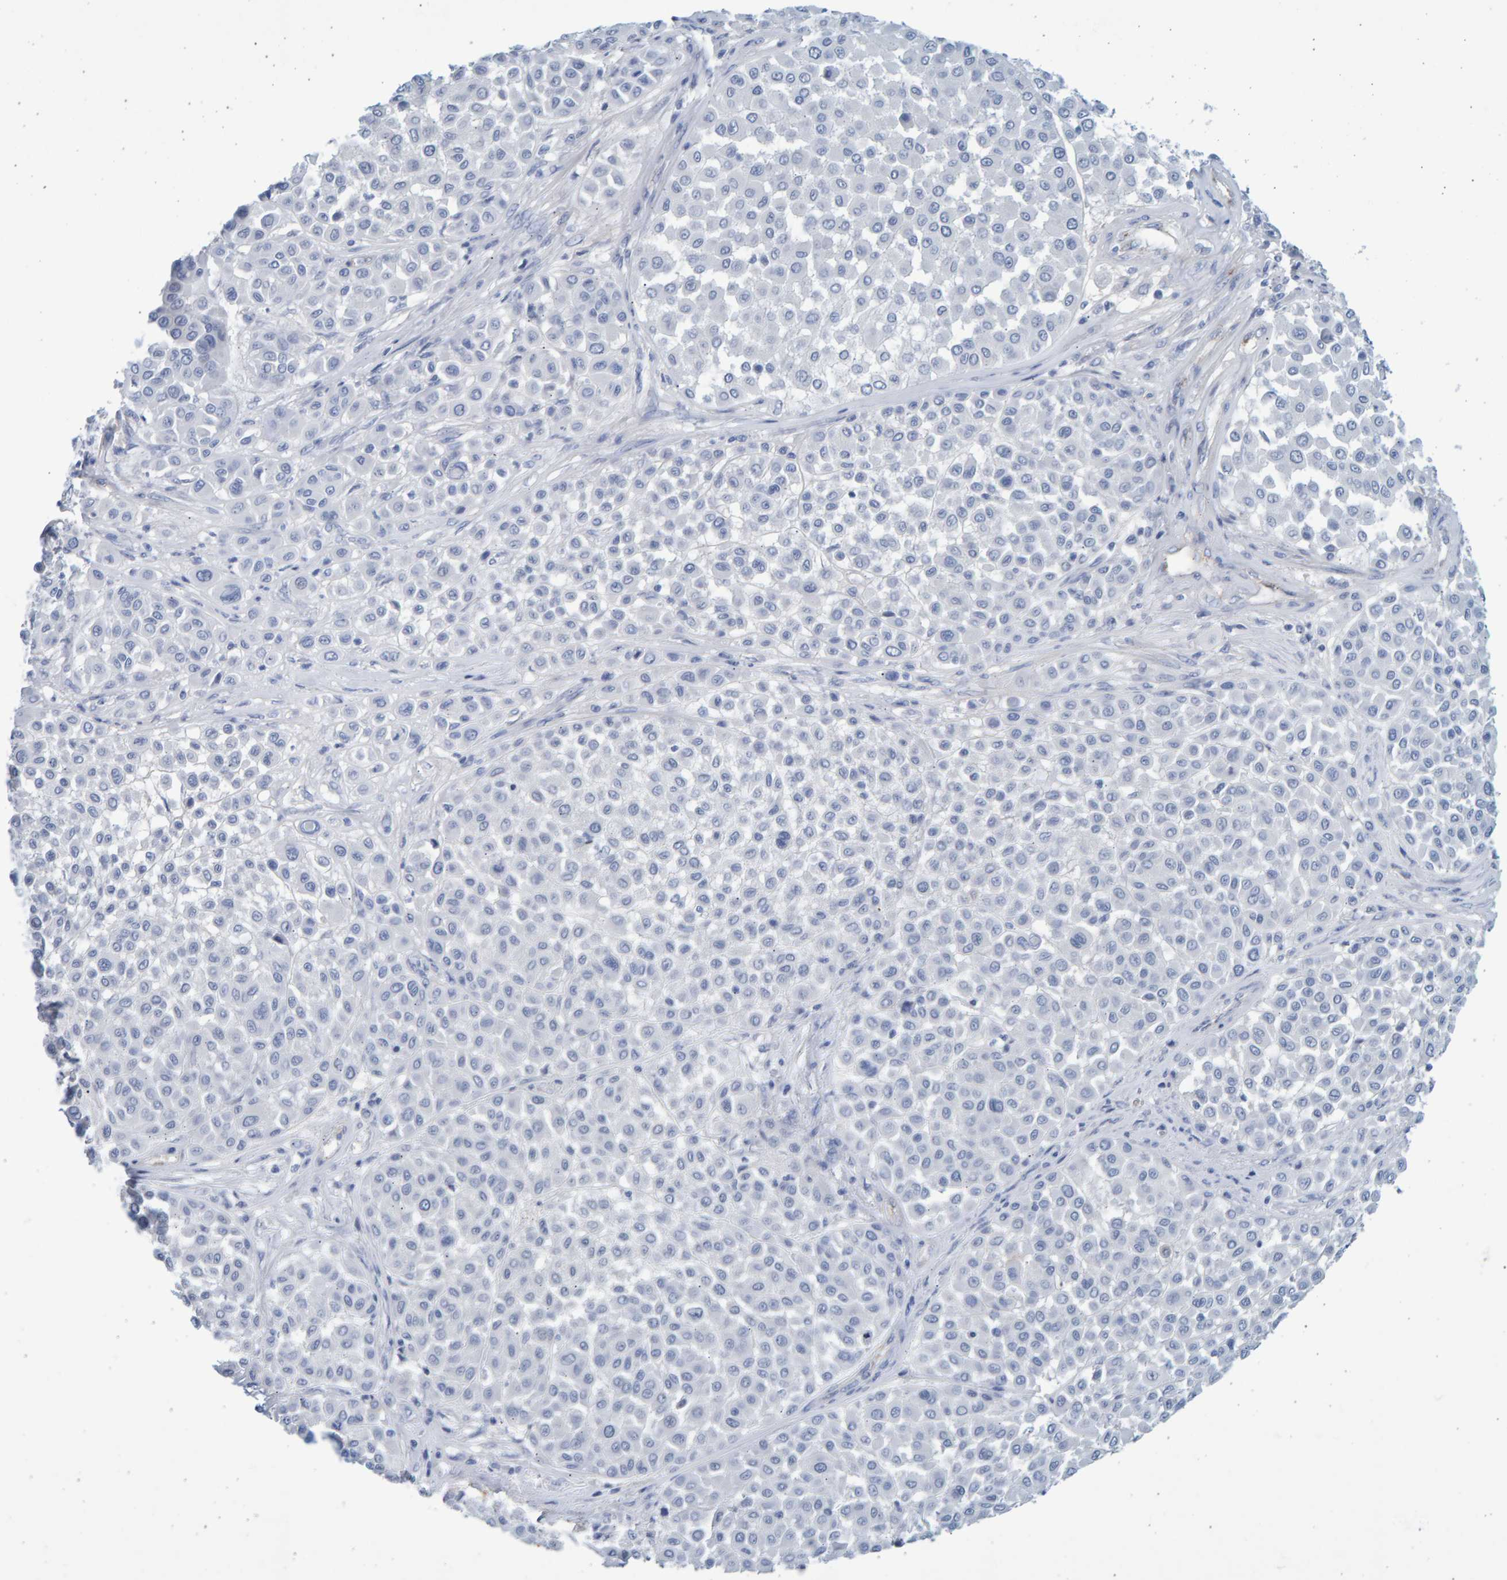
{"staining": {"intensity": "negative", "quantity": "none", "location": "none"}, "tissue": "melanoma", "cell_type": "Tumor cells", "image_type": "cancer", "snomed": [{"axis": "morphology", "description": "Malignant melanoma, Metastatic site"}, {"axis": "topography", "description": "Soft tissue"}], "caption": "There is no significant expression in tumor cells of melanoma.", "gene": "SLC34A3", "patient": {"sex": "male", "age": 41}}